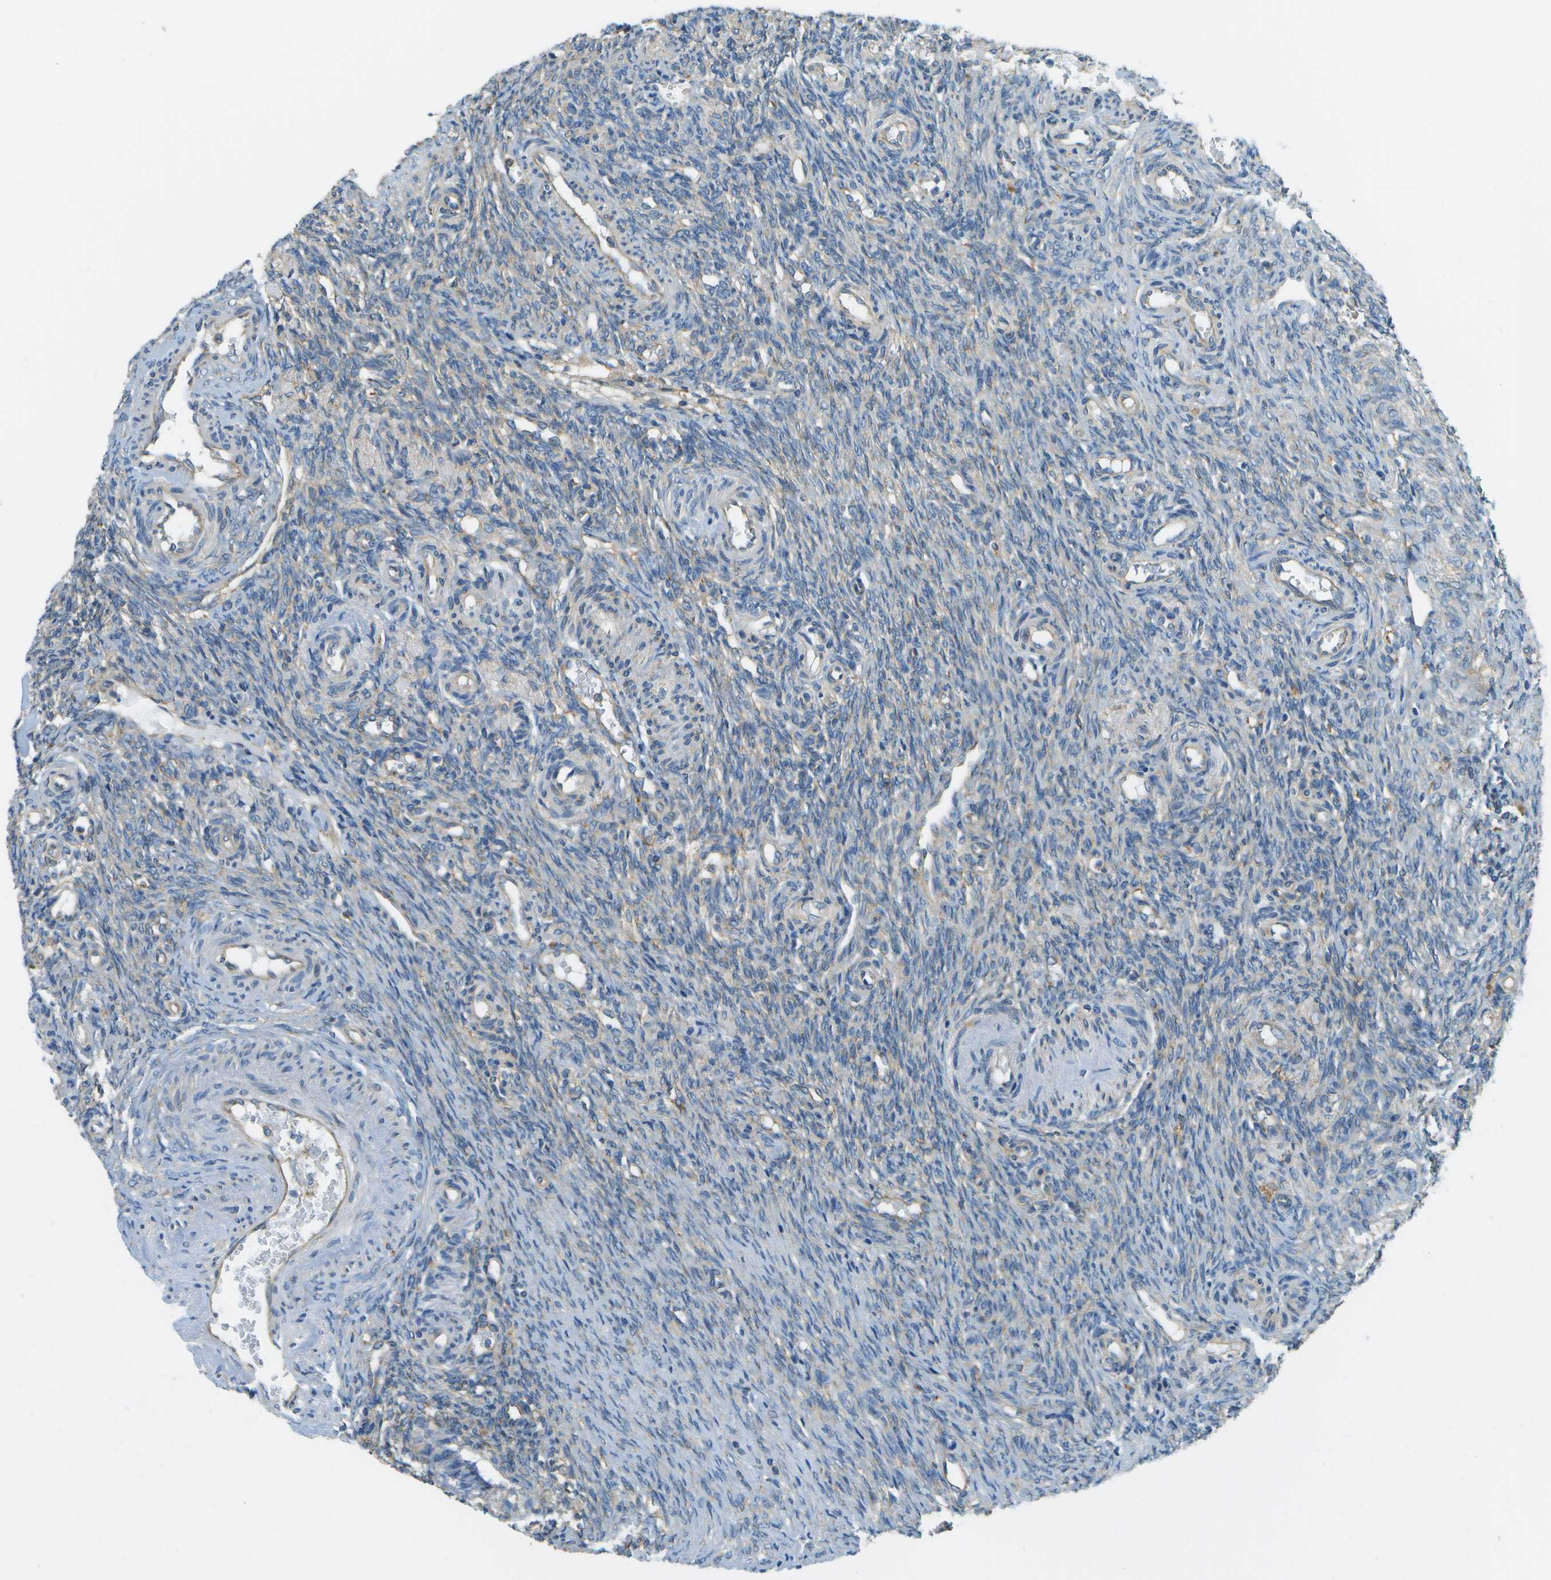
{"staining": {"intensity": "moderate", "quantity": "<25%", "location": "cytoplasmic/membranous"}, "tissue": "ovary", "cell_type": "Ovarian stroma cells", "image_type": "normal", "snomed": [{"axis": "morphology", "description": "Normal tissue, NOS"}, {"axis": "topography", "description": "Ovary"}], "caption": "DAB immunohistochemical staining of normal human ovary exhibits moderate cytoplasmic/membranous protein staining in approximately <25% of ovarian stroma cells. (DAB IHC, brown staining for protein, blue staining for nuclei).", "gene": "CLTC", "patient": {"sex": "female", "age": 41}}